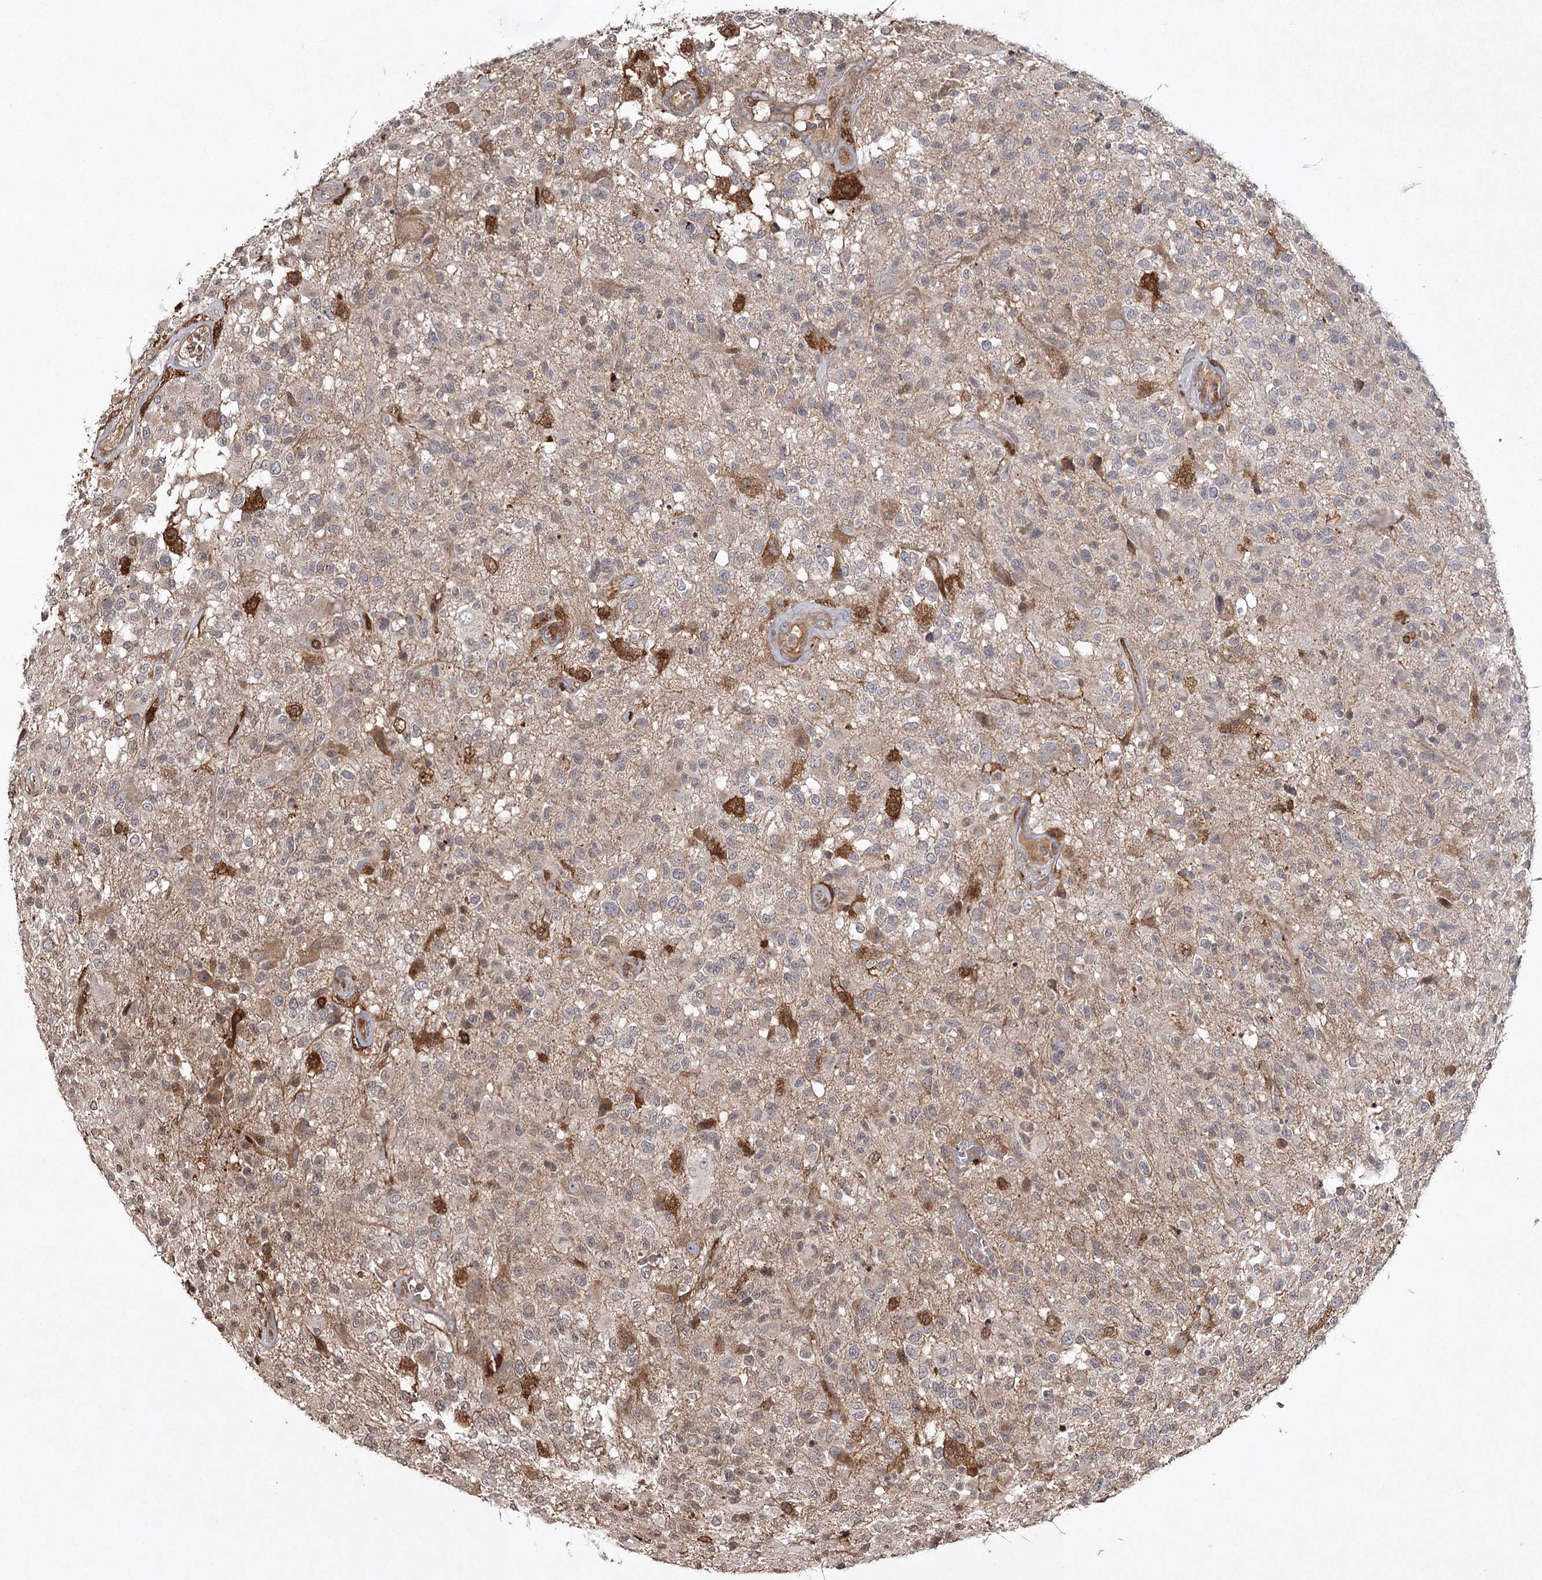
{"staining": {"intensity": "moderate", "quantity": "<25%", "location": "cytoplasmic/membranous"}, "tissue": "glioma", "cell_type": "Tumor cells", "image_type": "cancer", "snomed": [{"axis": "morphology", "description": "Glioma, malignant, High grade"}, {"axis": "morphology", "description": "Glioblastoma, NOS"}, {"axis": "topography", "description": "Brain"}], "caption": "Human glioma stained with a brown dye exhibits moderate cytoplasmic/membranous positive positivity in about <25% of tumor cells.", "gene": "CYP2B6", "patient": {"sex": "male", "age": 60}}